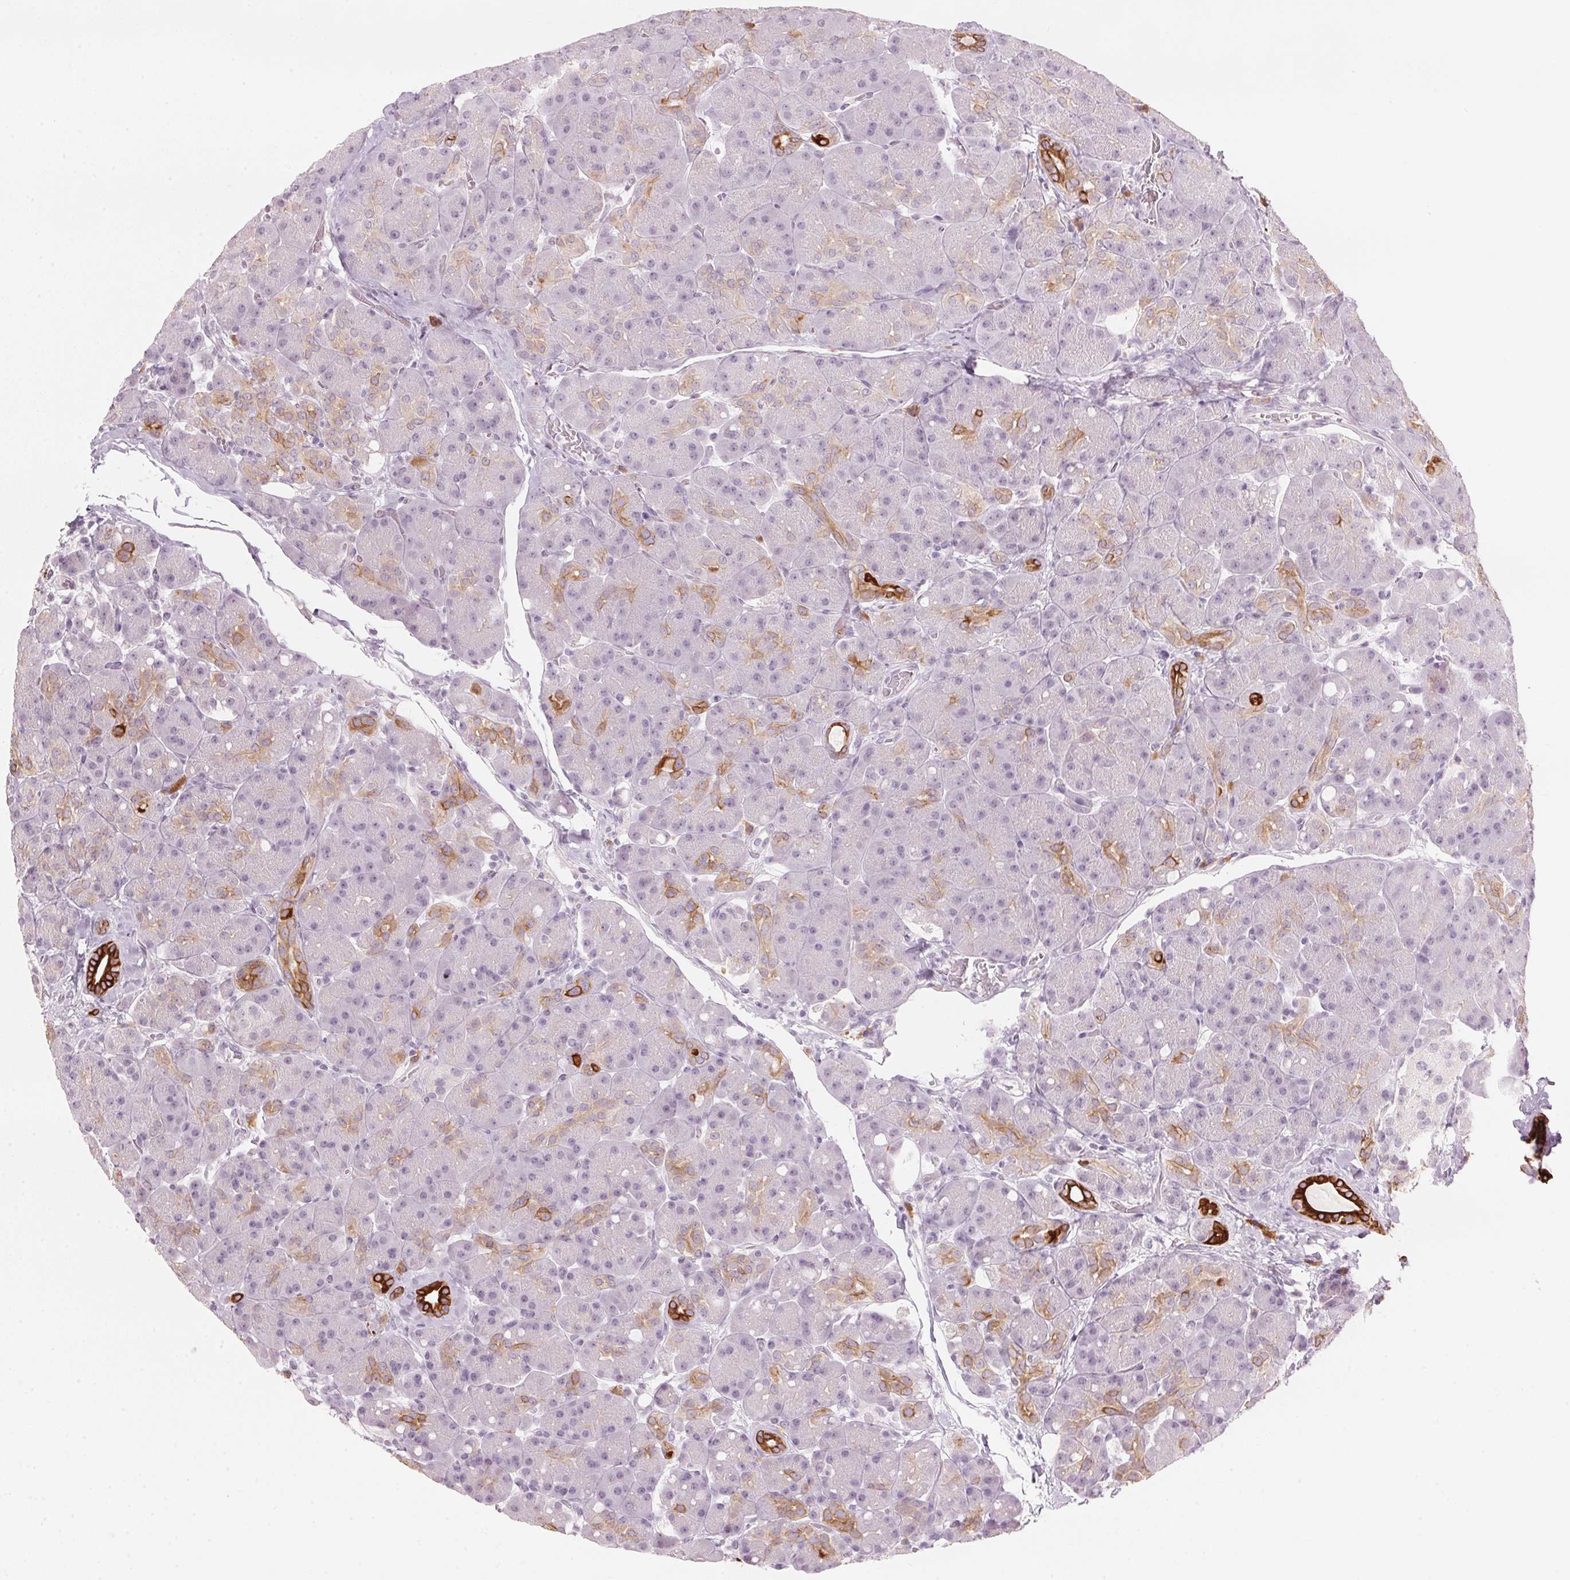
{"staining": {"intensity": "strong", "quantity": "<25%", "location": "cytoplasmic/membranous"}, "tissue": "pancreas", "cell_type": "Exocrine glandular cells", "image_type": "normal", "snomed": [{"axis": "morphology", "description": "Normal tissue, NOS"}, {"axis": "topography", "description": "Pancreas"}], "caption": "Strong cytoplasmic/membranous expression for a protein is present in about <25% of exocrine glandular cells of benign pancreas using immunohistochemistry.", "gene": "SCTR", "patient": {"sex": "male", "age": 55}}